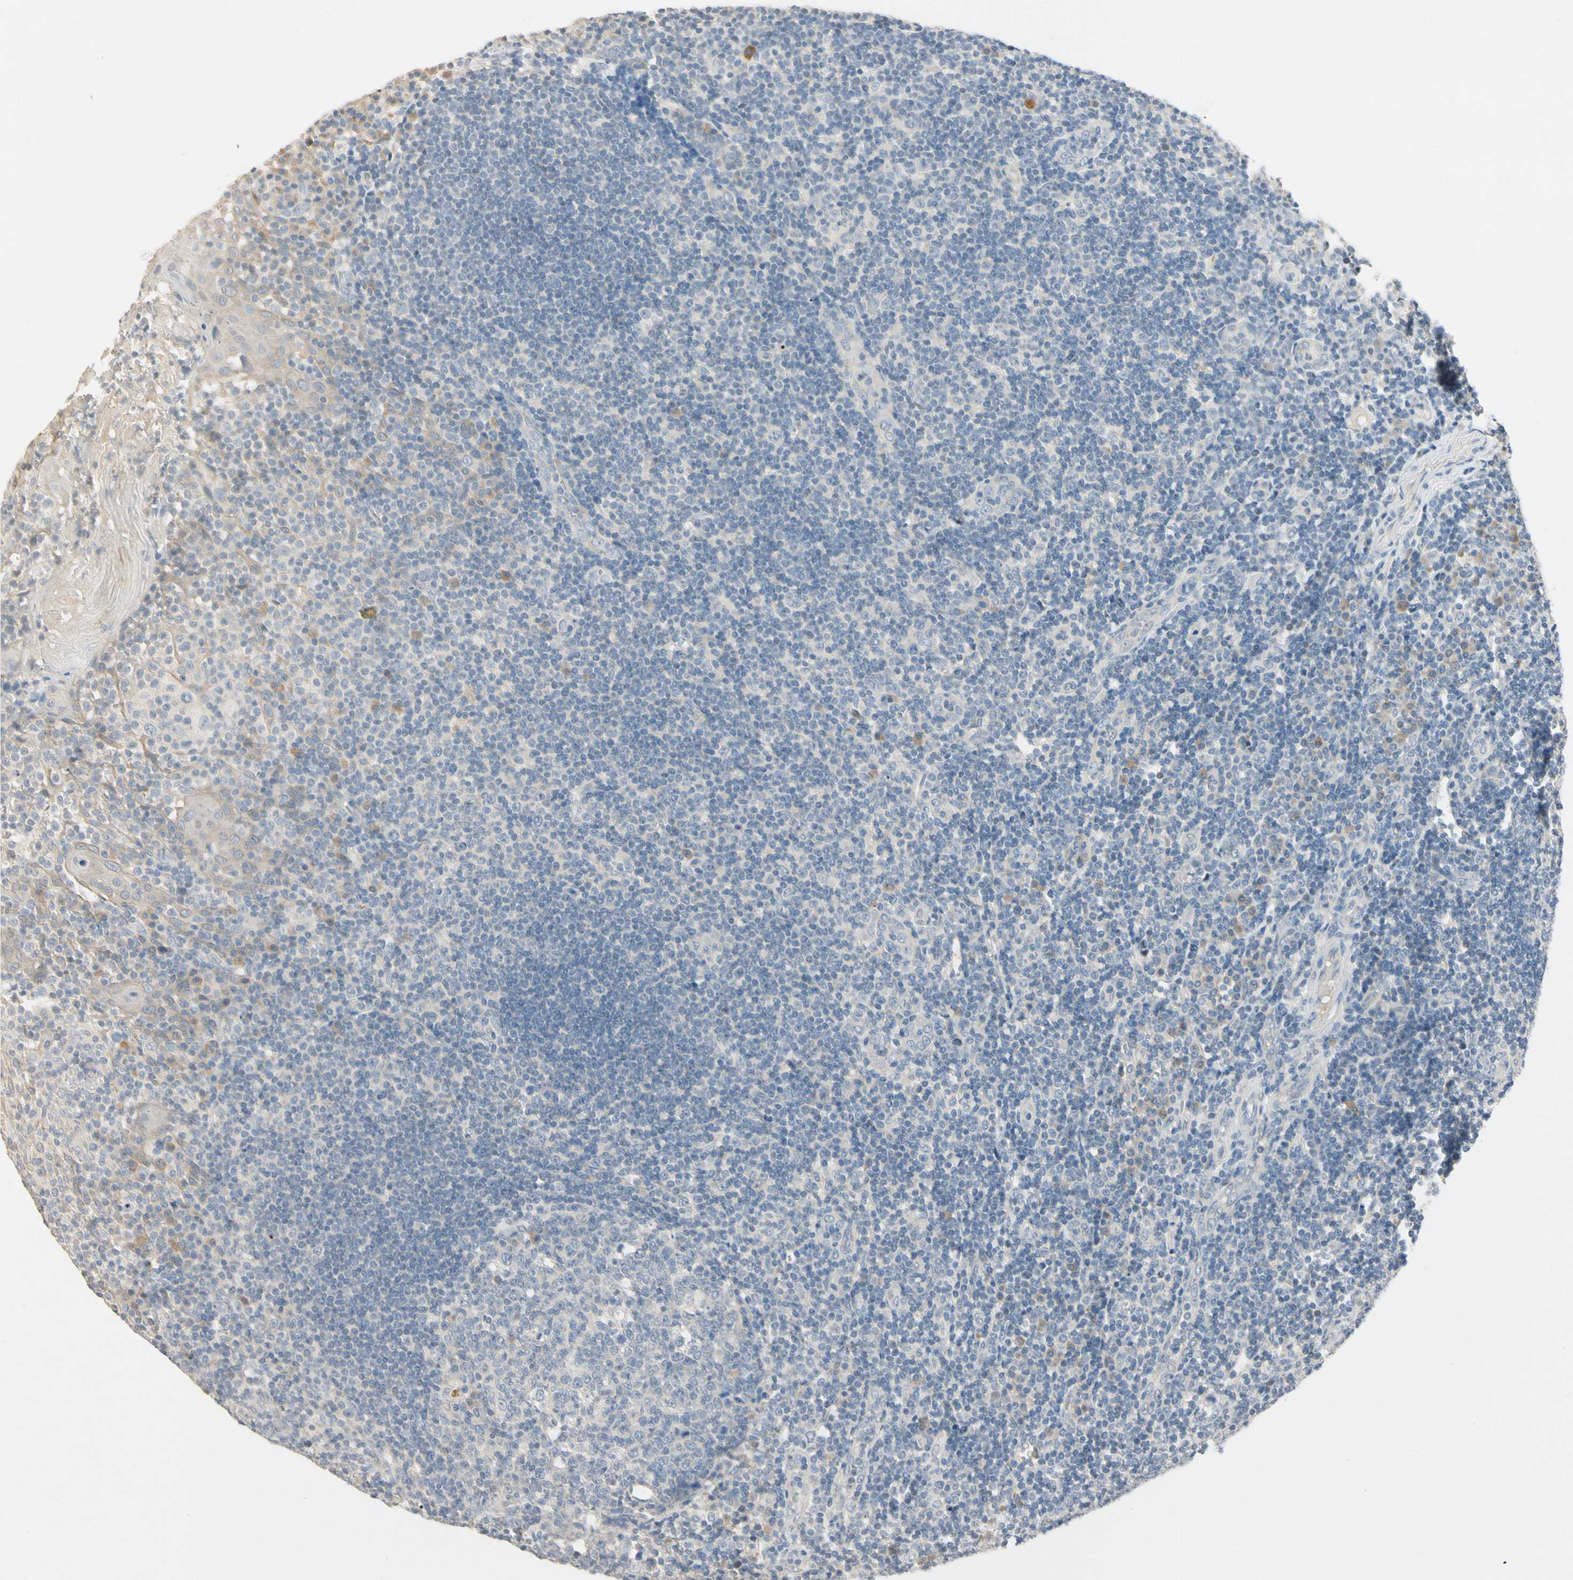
{"staining": {"intensity": "negative", "quantity": "none", "location": "none"}, "tissue": "tonsil", "cell_type": "Germinal center cells", "image_type": "normal", "snomed": [{"axis": "morphology", "description": "Normal tissue, NOS"}, {"axis": "topography", "description": "Tonsil"}], "caption": "Germinal center cells are negative for brown protein staining in benign tonsil. (DAB immunohistochemistry, high magnification).", "gene": "PRSS21", "patient": {"sex": "female", "age": 40}}